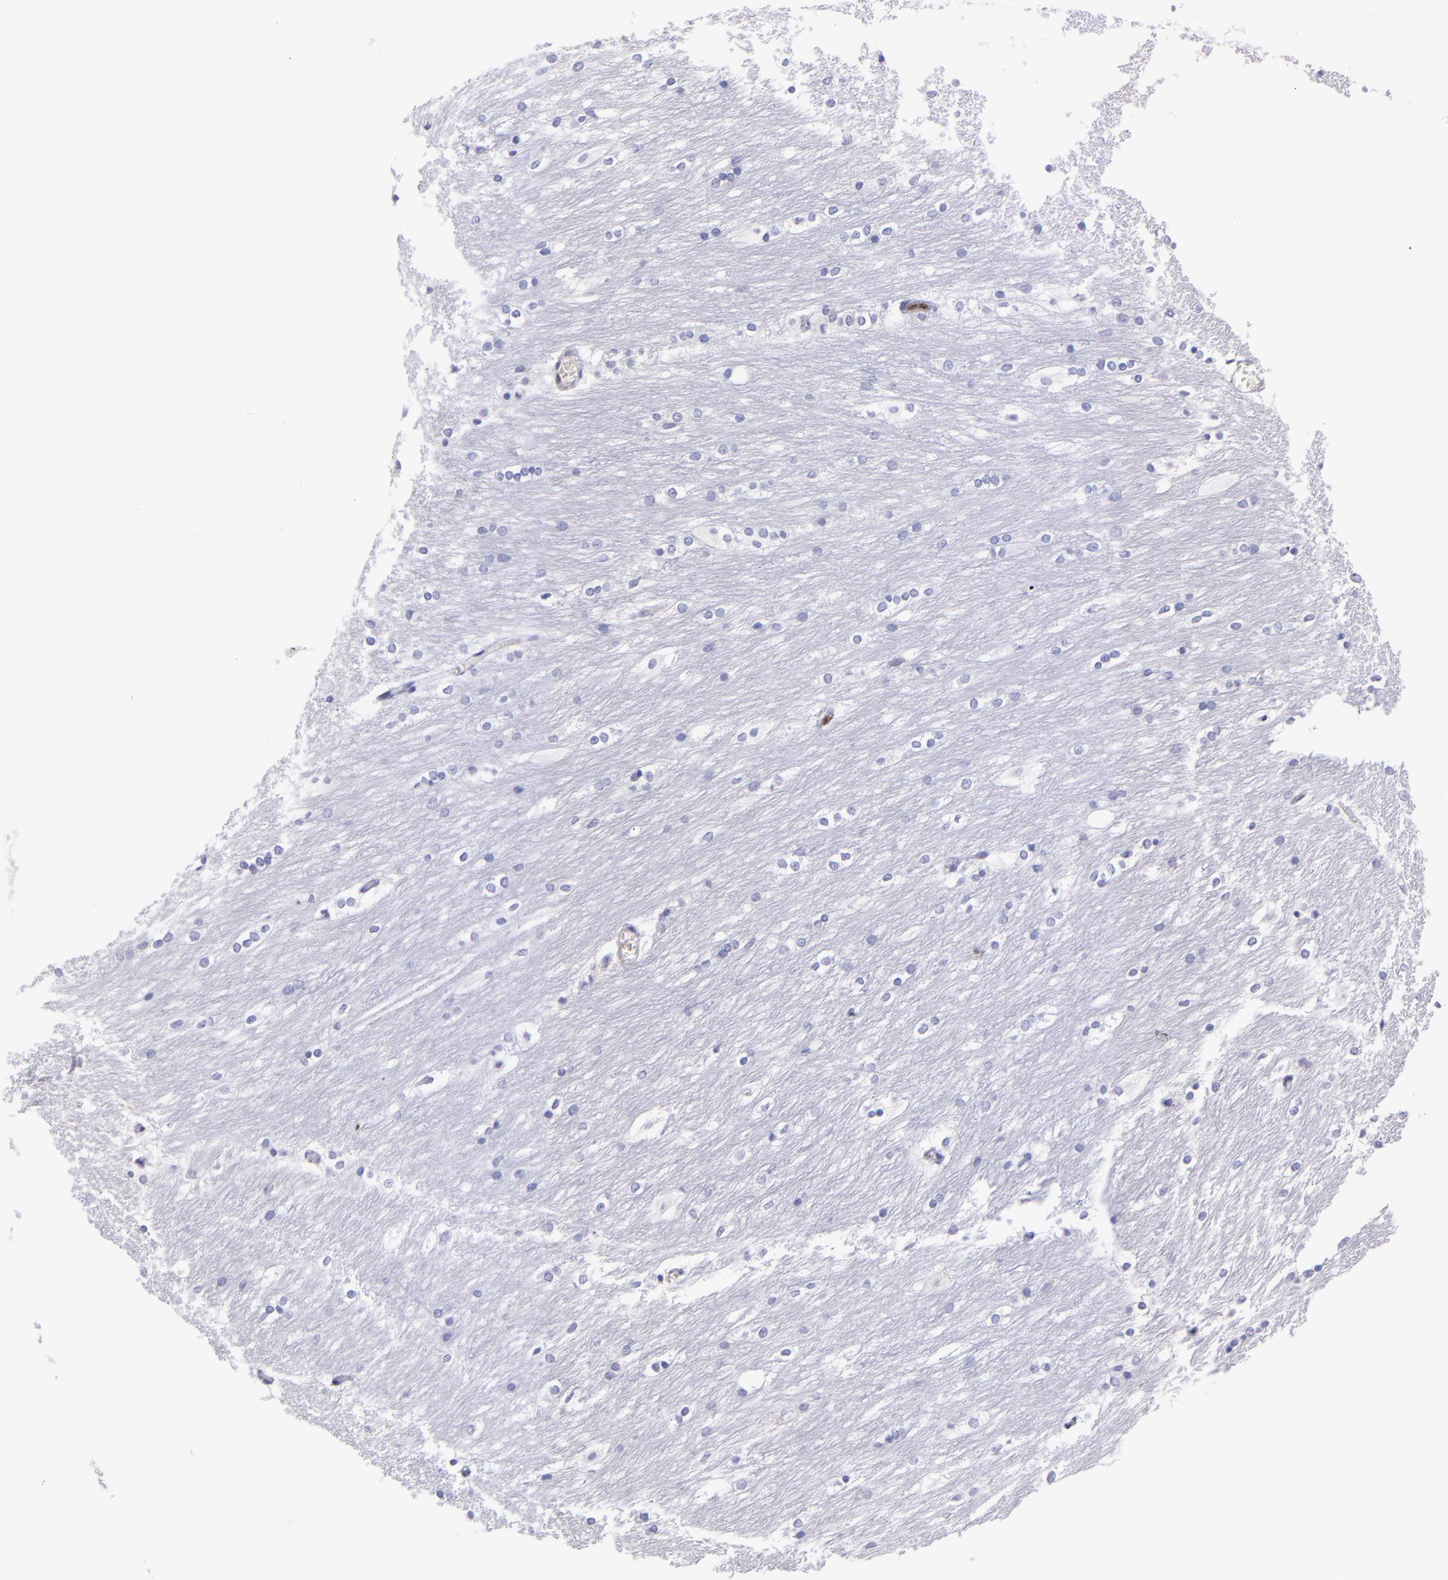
{"staining": {"intensity": "negative", "quantity": "none", "location": "none"}, "tissue": "caudate", "cell_type": "Glial cells", "image_type": "normal", "snomed": [{"axis": "morphology", "description": "Normal tissue, NOS"}, {"axis": "topography", "description": "Lateral ventricle wall"}], "caption": "Immunohistochemical staining of unremarkable human caudate exhibits no significant positivity in glial cells.", "gene": "SPN", "patient": {"sex": "female", "age": 19}}